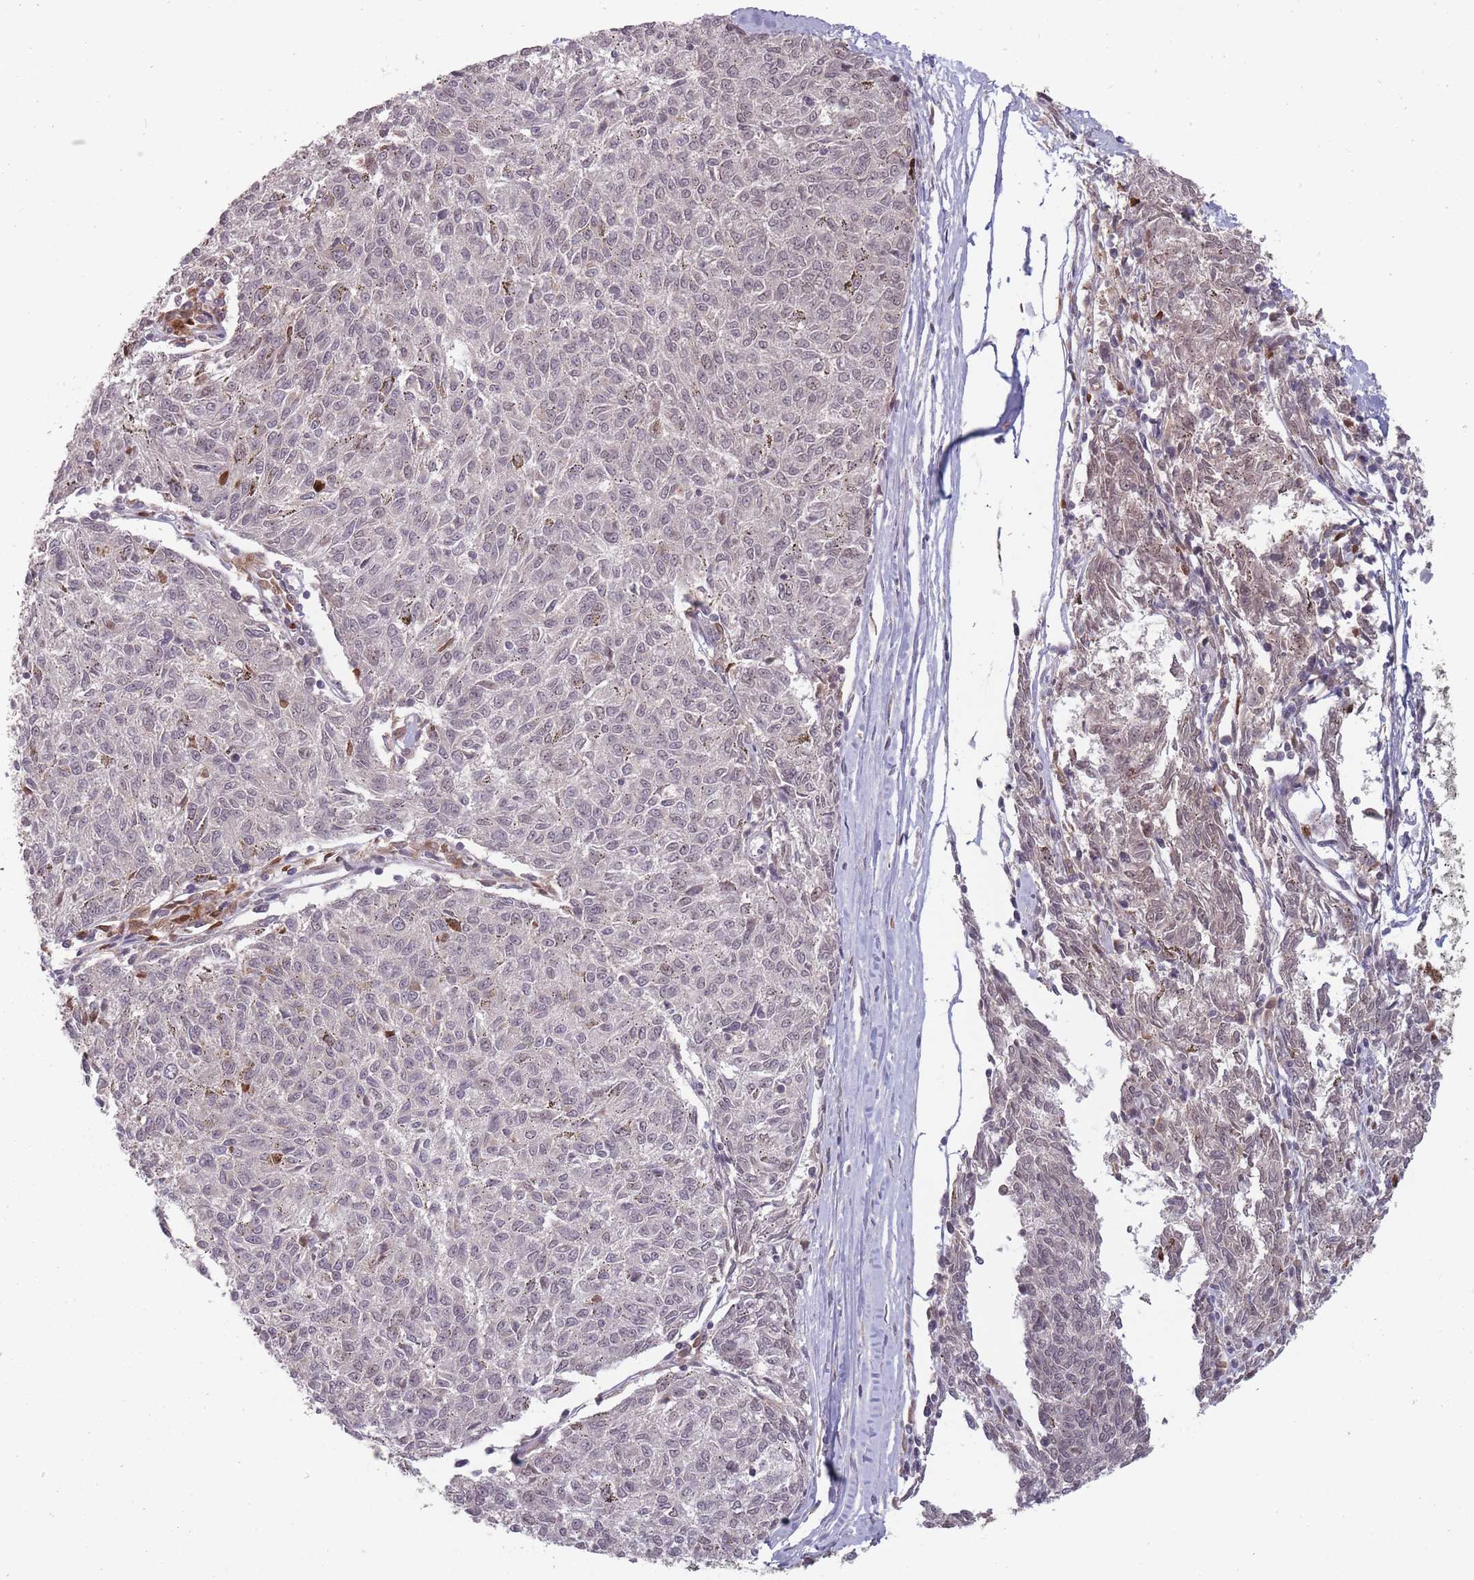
{"staining": {"intensity": "weak", "quantity": "<25%", "location": "nuclear"}, "tissue": "melanoma", "cell_type": "Tumor cells", "image_type": "cancer", "snomed": [{"axis": "morphology", "description": "Malignant melanoma, NOS"}, {"axis": "topography", "description": "Skin"}], "caption": "An immunohistochemistry histopathology image of melanoma is shown. There is no staining in tumor cells of melanoma.", "gene": "TMED3", "patient": {"sex": "female", "age": 72}}